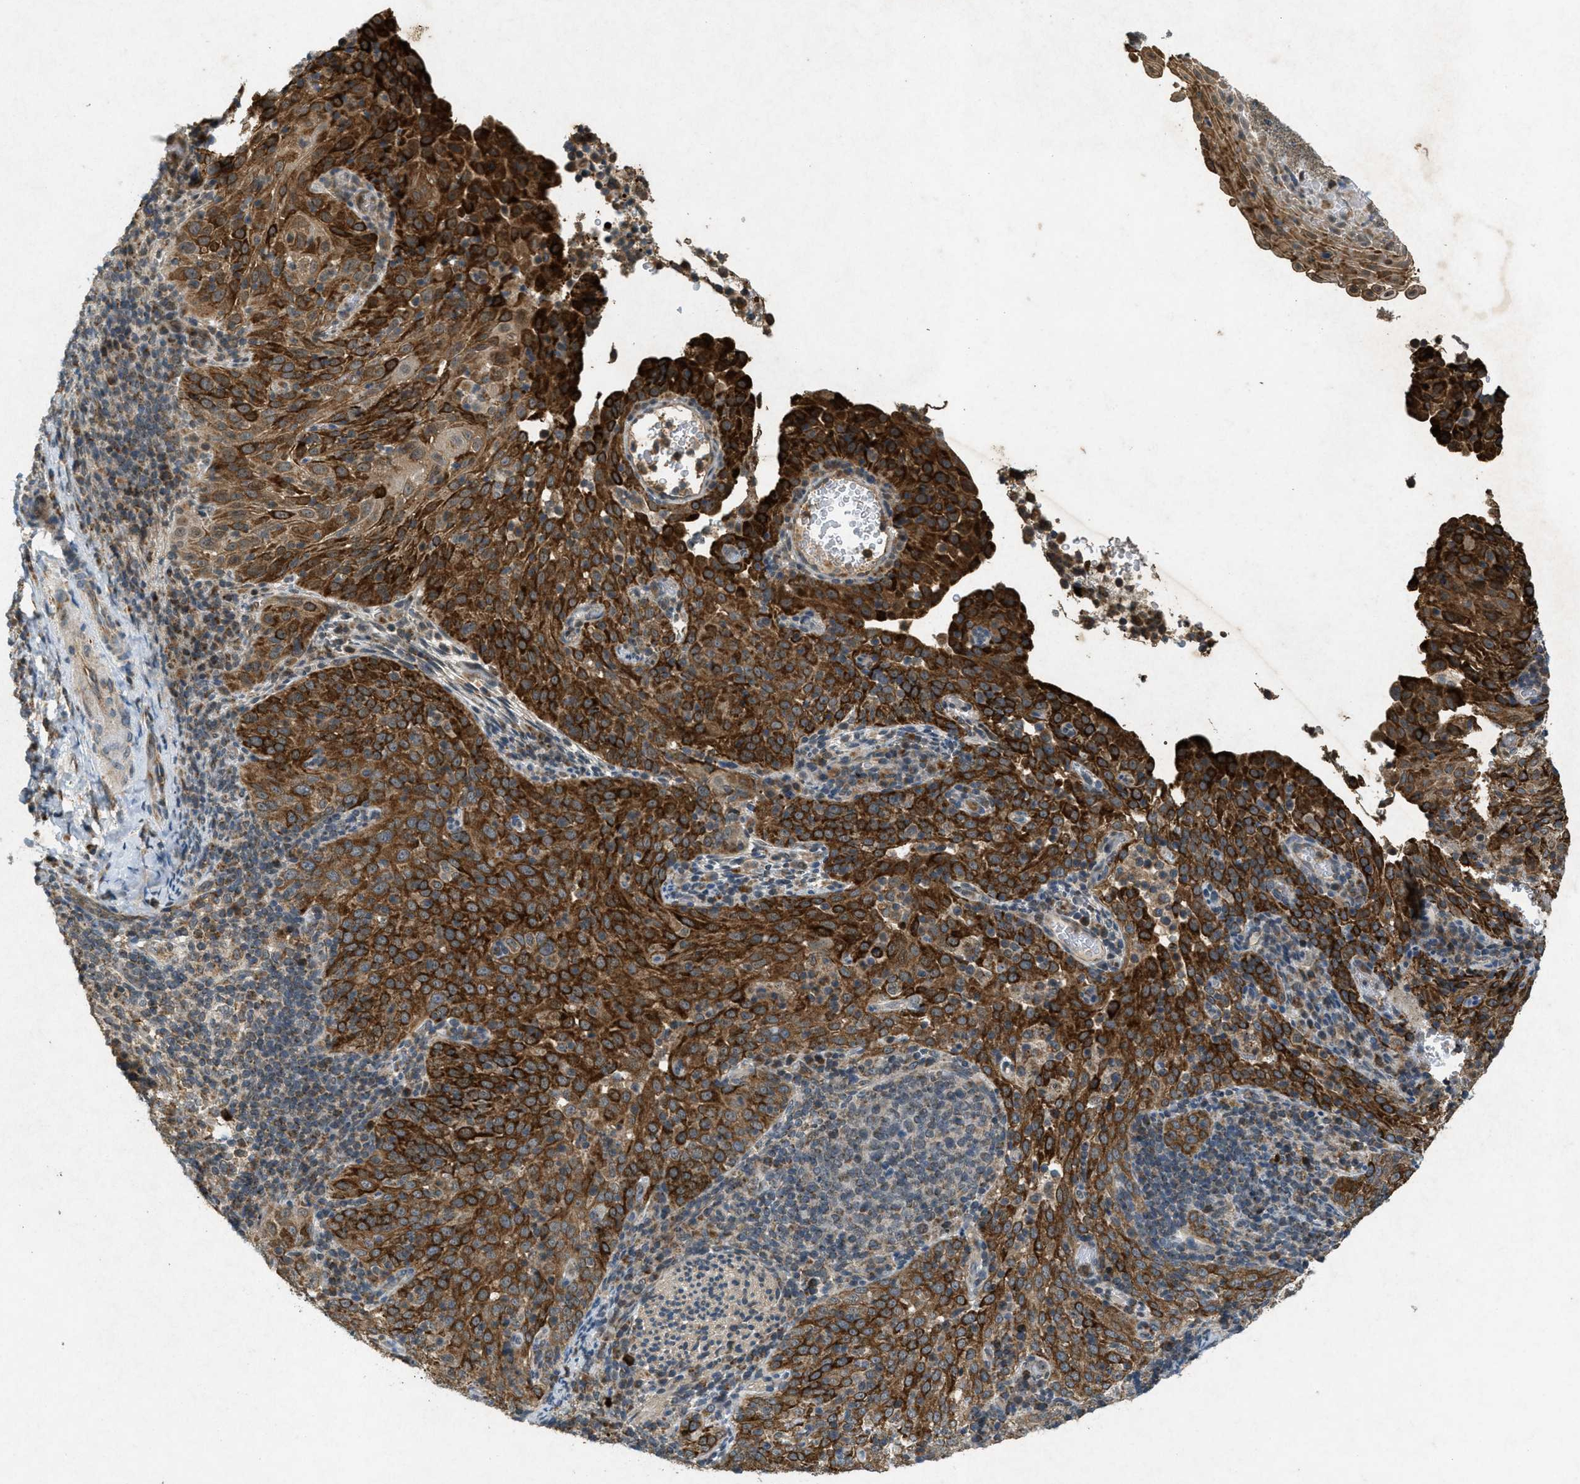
{"staining": {"intensity": "strong", "quantity": ">75%", "location": "cytoplasmic/membranous"}, "tissue": "cervical cancer", "cell_type": "Tumor cells", "image_type": "cancer", "snomed": [{"axis": "morphology", "description": "Squamous cell carcinoma, NOS"}, {"axis": "topography", "description": "Cervix"}], "caption": "IHC histopathology image of neoplastic tissue: cervical cancer (squamous cell carcinoma) stained using immunohistochemistry (IHC) demonstrates high levels of strong protein expression localized specifically in the cytoplasmic/membranous of tumor cells, appearing as a cytoplasmic/membranous brown color.", "gene": "PPP1R15A", "patient": {"sex": "female", "age": 51}}